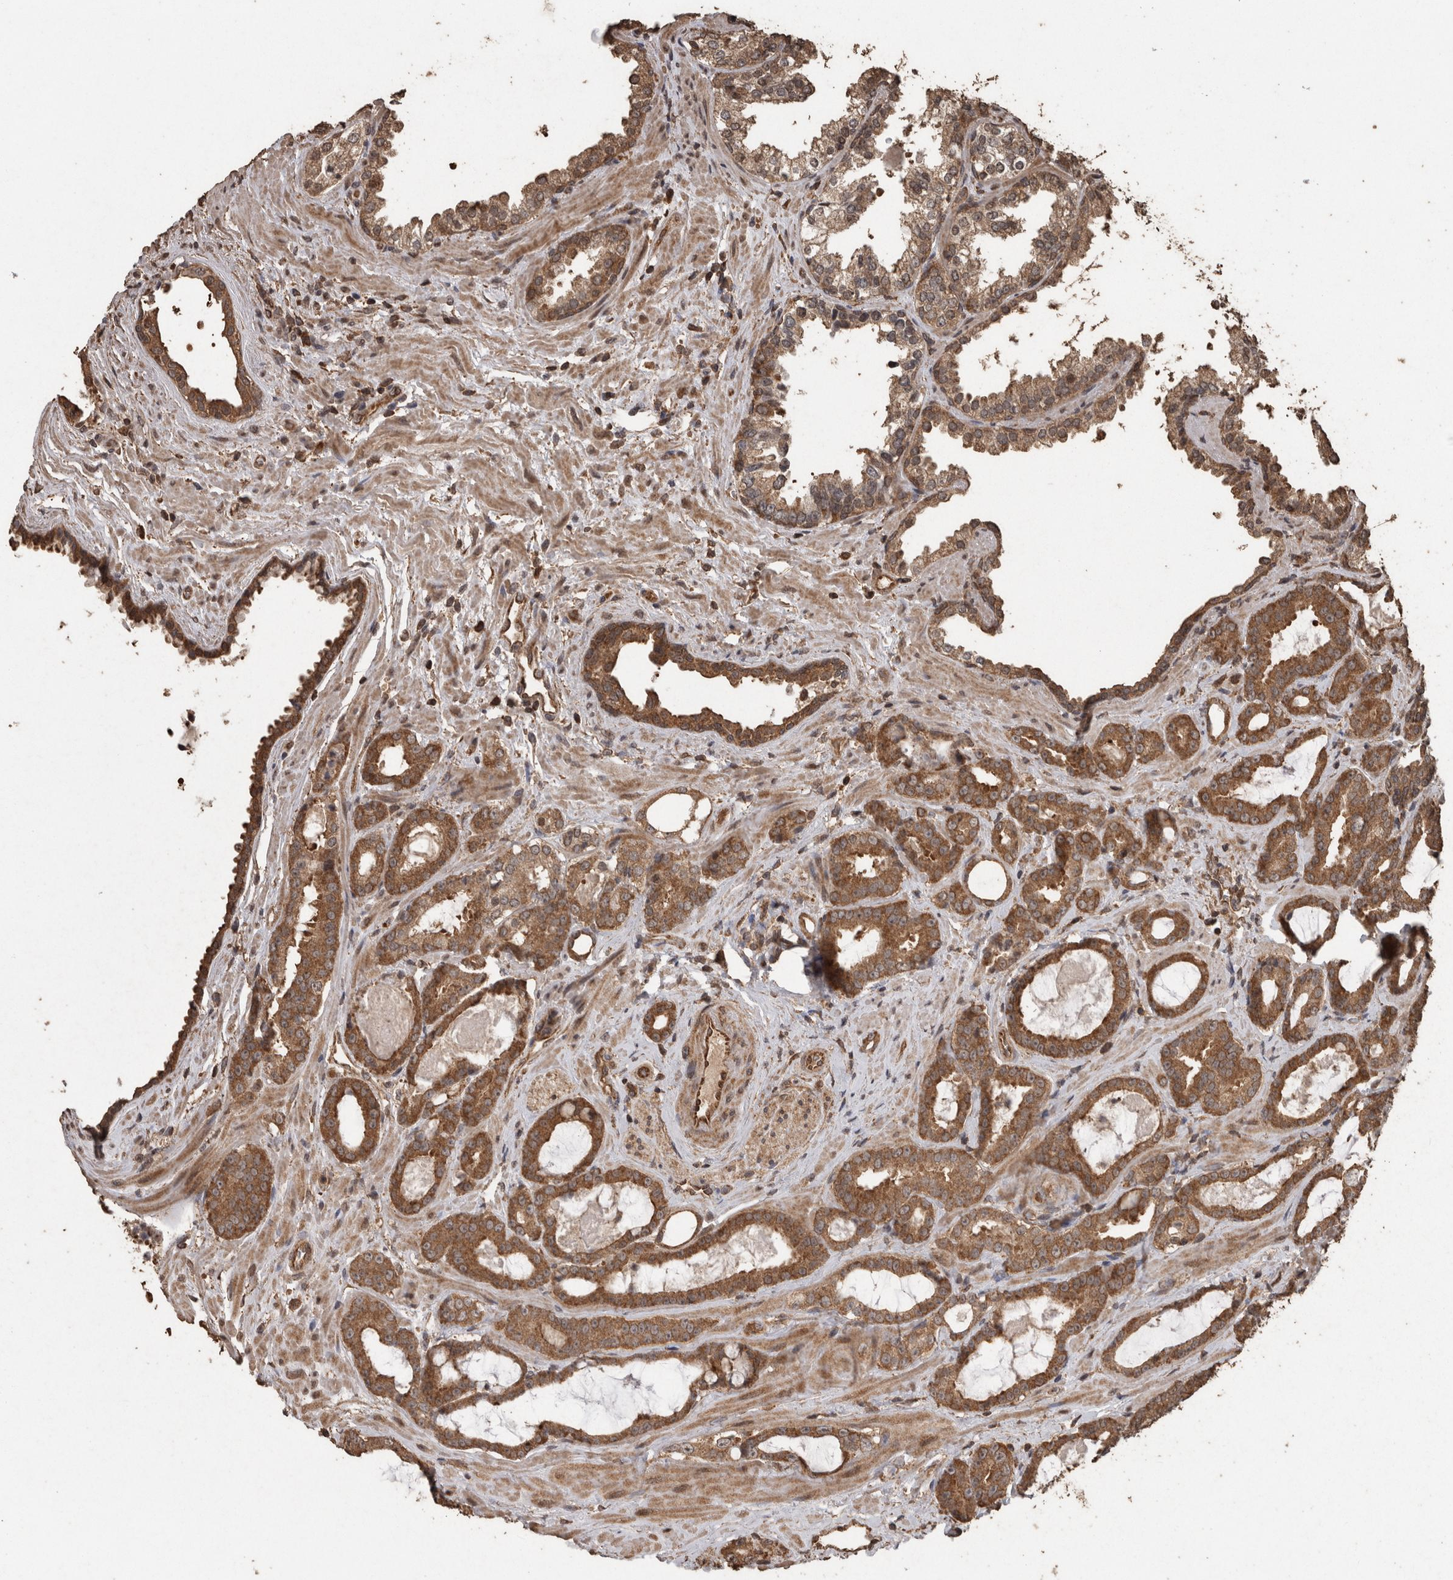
{"staining": {"intensity": "moderate", "quantity": ">75%", "location": "cytoplasmic/membranous"}, "tissue": "prostate cancer", "cell_type": "Tumor cells", "image_type": "cancer", "snomed": [{"axis": "morphology", "description": "Adenocarcinoma, Low grade"}, {"axis": "topography", "description": "Prostate"}], "caption": "High-power microscopy captured an immunohistochemistry photomicrograph of prostate low-grade adenocarcinoma, revealing moderate cytoplasmic/membranous positivity in approximately >75% of tumor cells.", "gene": "PINK1", "patient": {"sex": "male", "age": 60}}